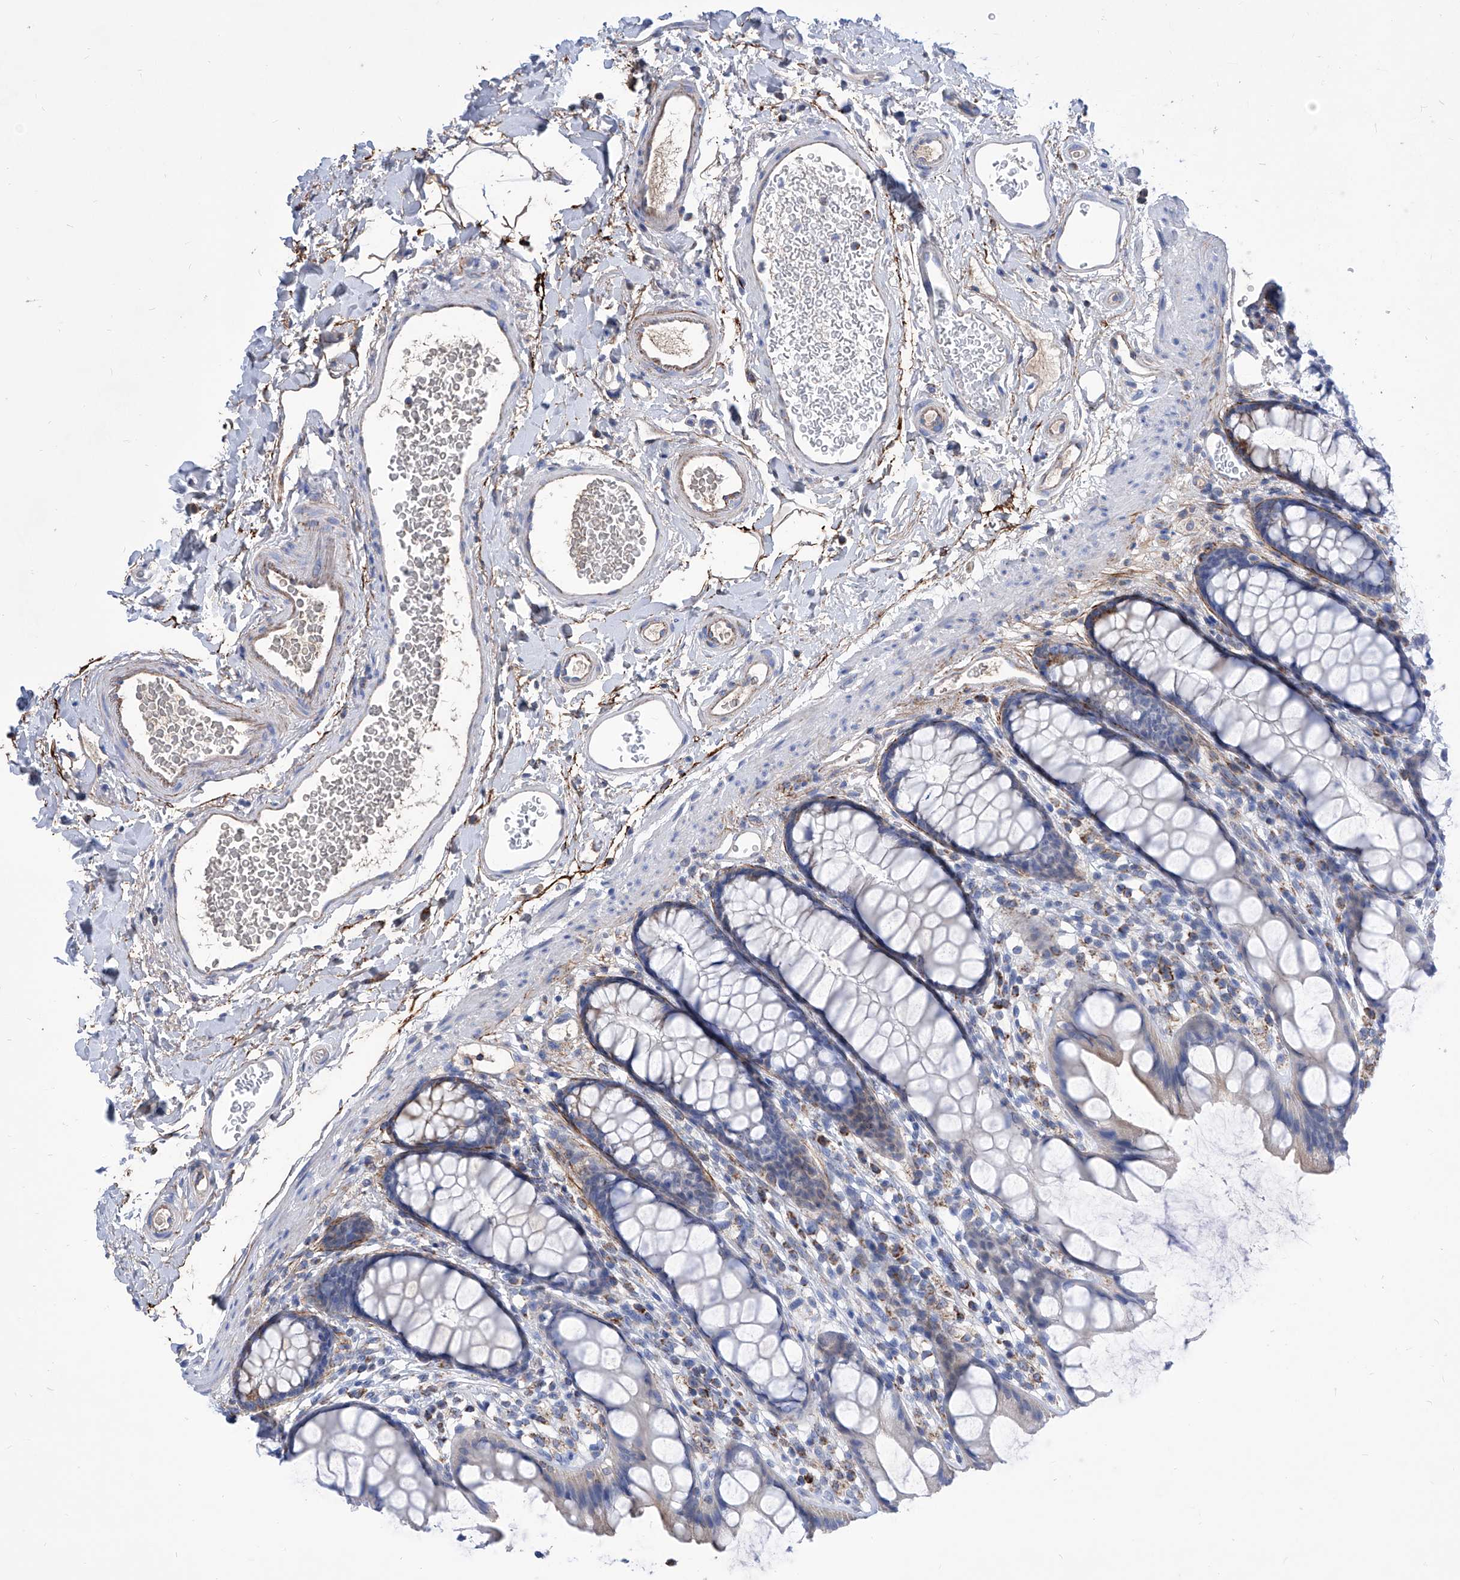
{"staining": {"intensity": "moderate", "quantity": "<25%", "location": "cytoplasmic/membranous"}, "tissue": "rectum", "cell_type": "Glandular cells", "image_type": "normal", "snomed": [{"axis": "morphology", "description": "Normal tissue, NOS"}, {"axis": "topography", "description": "Rectum"}], "caption": "Moderate cytoplasmic/membranous positivity for a protein is seen in about <25% of glandular cells of unremarkable rectum using immunohistochemistry.", "gene": "SRBD1", "patient": {"sex": "female", "age": 65}}